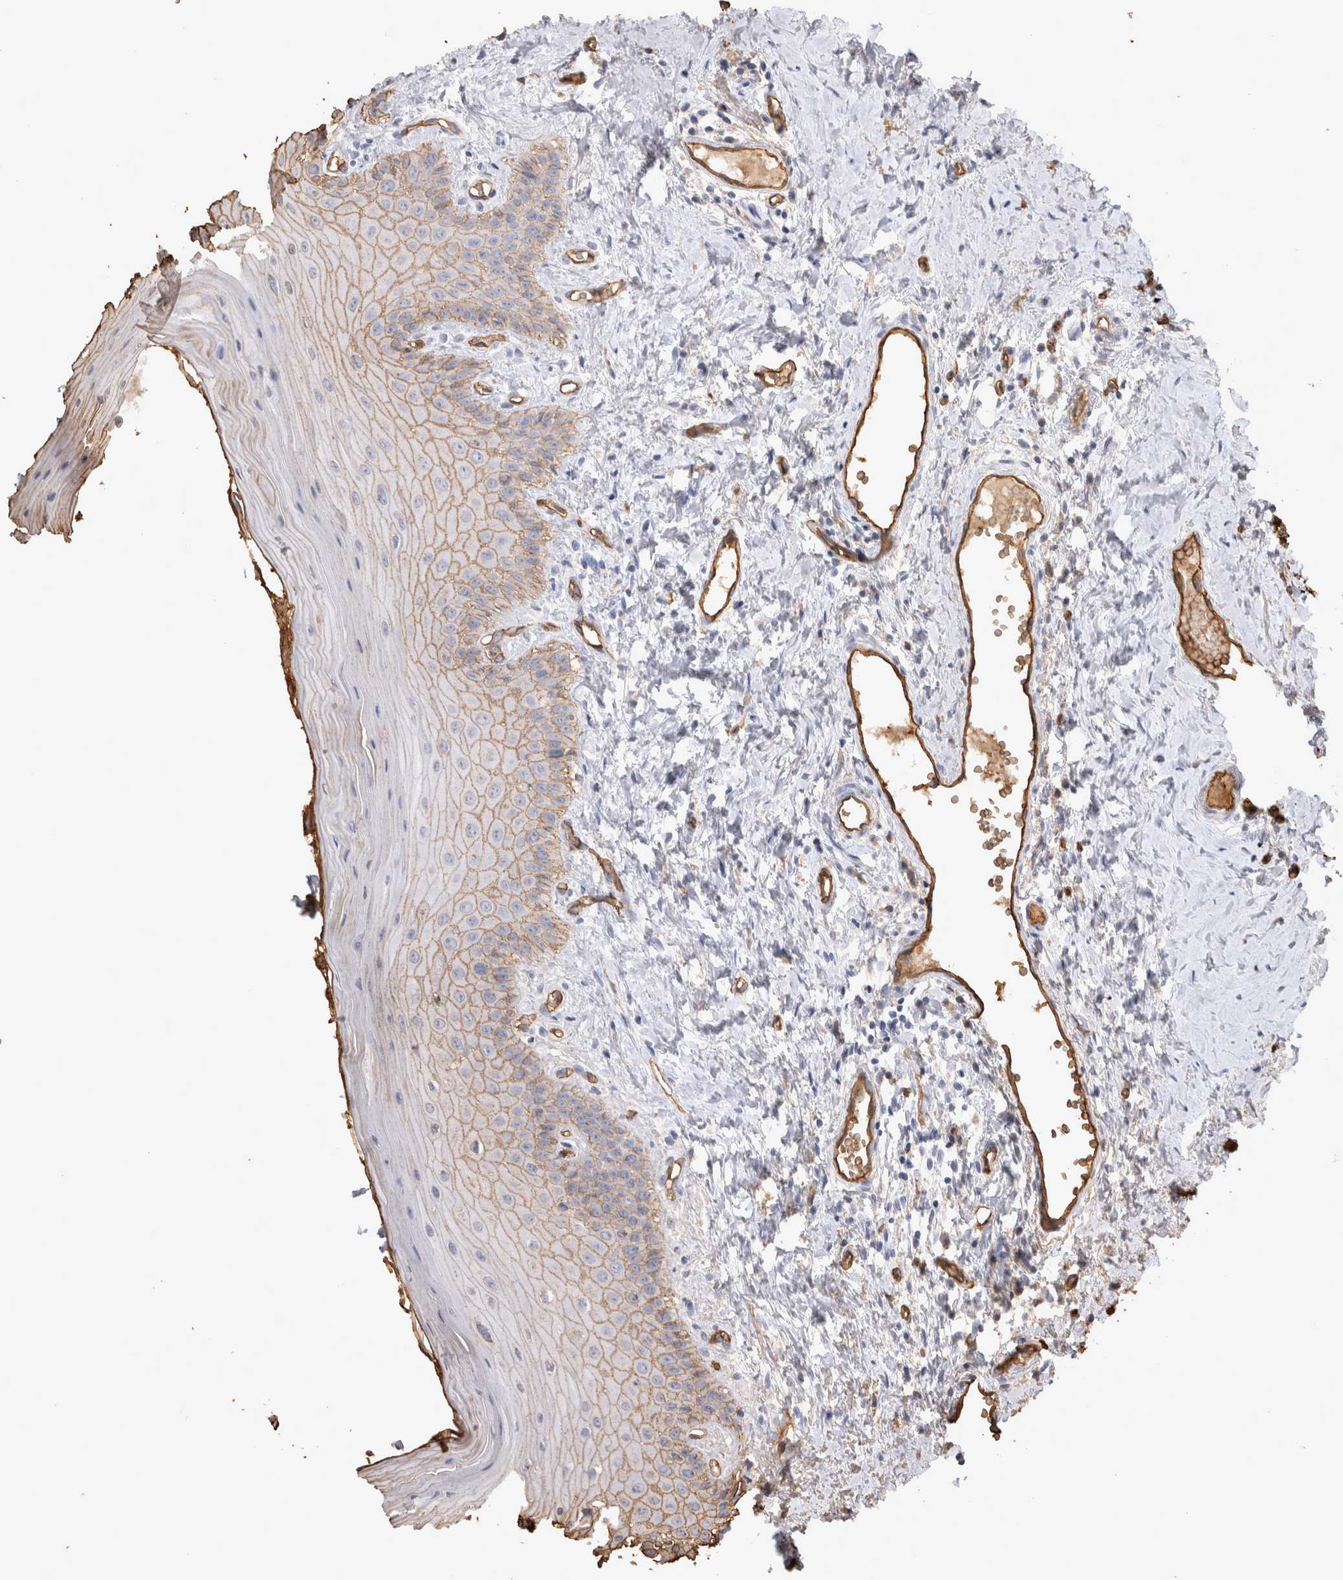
{"staining": {"intensity": "moderate", "quantity": ">75%", "location": "cytoplasmic/membranous"}, "tissue": "oral mucosa", "cell_type": "Squamous epithelial cells", "image_type": "normal", "snomed": [{"axis": "morphology", "description": "Normal tissue, NOS"}, {"axis": "topography", "description": "Oral tissue"}], "caption": "Immunohistochemical staining of normal human oral mucosa demonstrates moderate cytoplasmic/membranous protein staining in approximately >75% of squamous epithelial cells.", "gene": "IL17RC", "patient": {"sex": "male", "age": 66}}